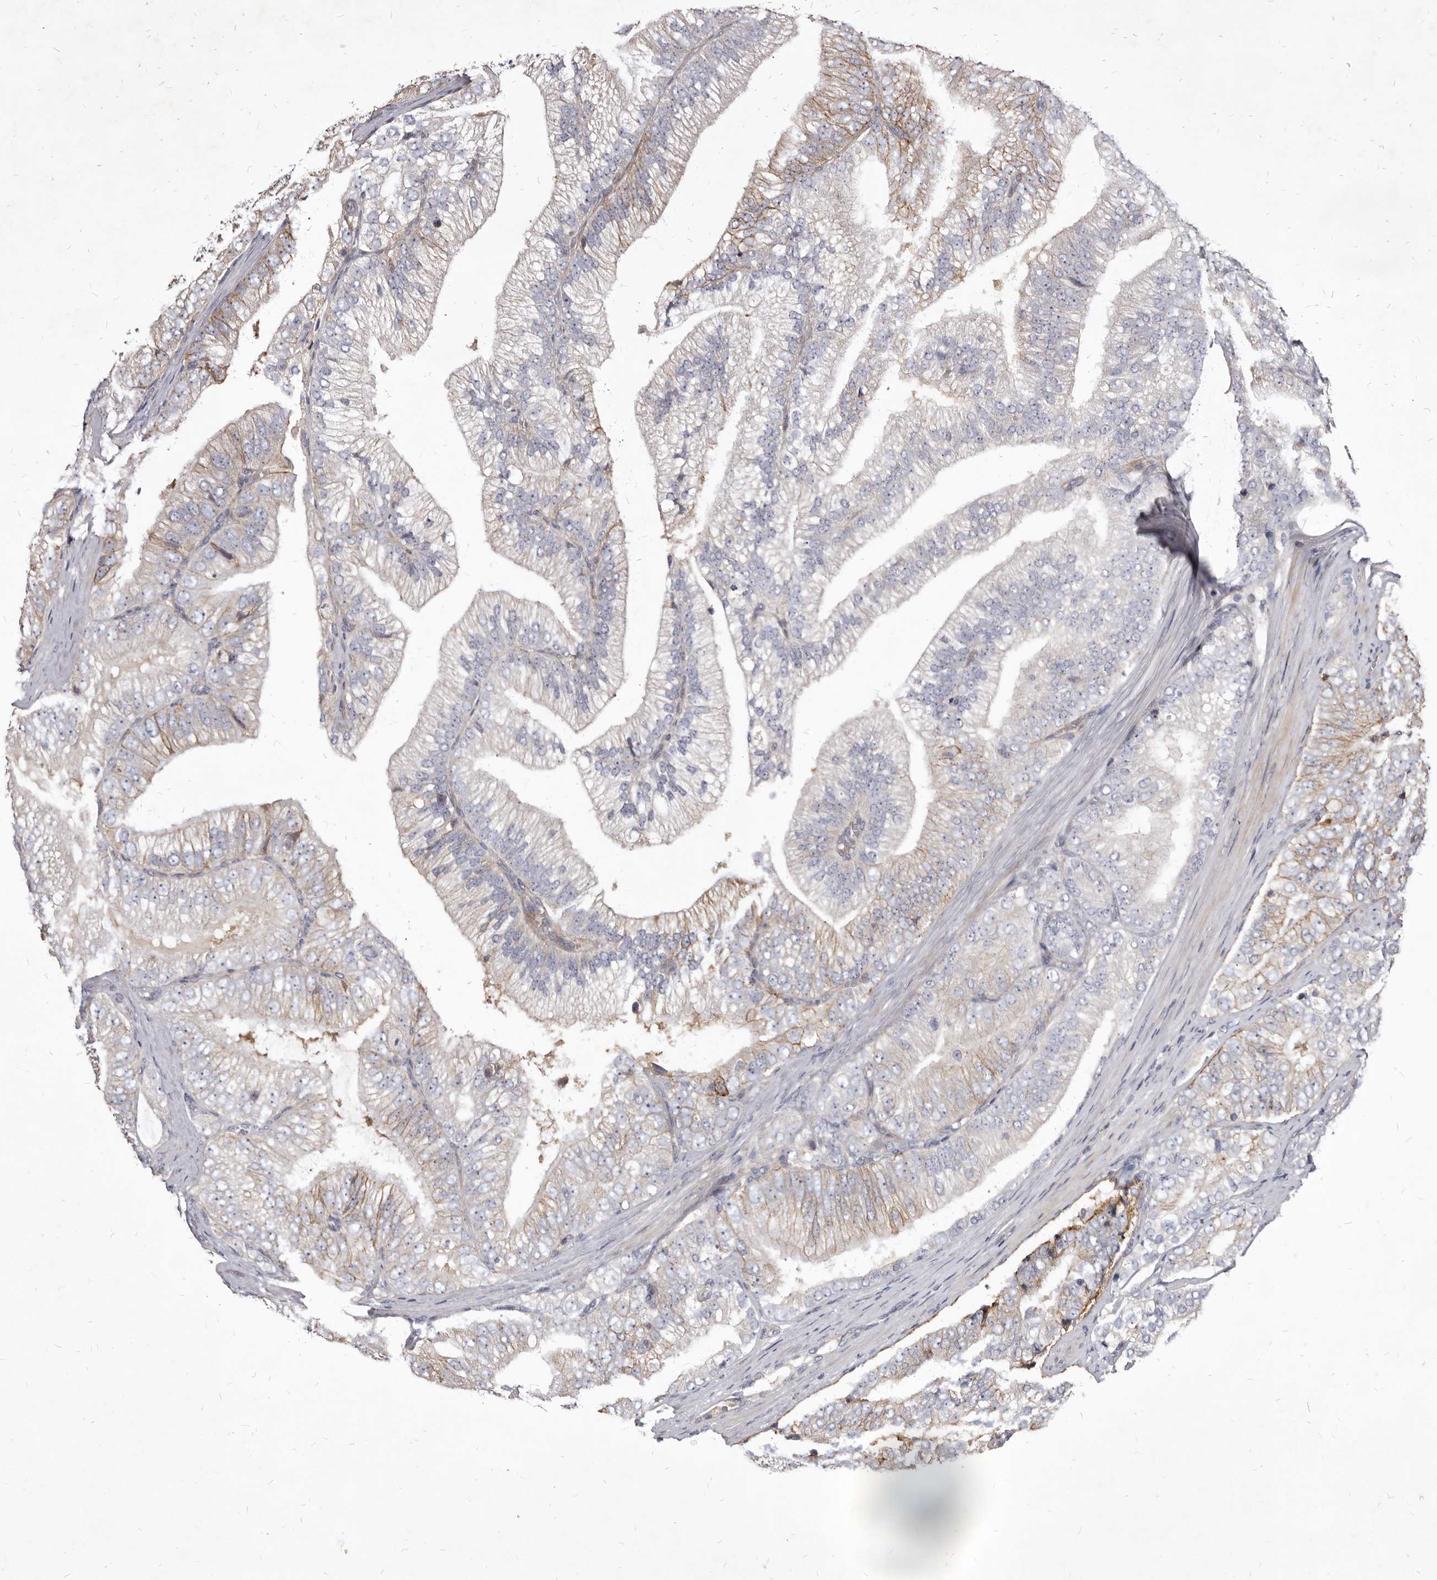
{"staining": {"intensity": "moderate", "quantity": "<25%", "location": "cytoplasmic/membranous"}, "tissue": "prostate cancer", "cell_type": "Tumor cells", "image_type": "cancer", "snomed": [{"axis": "morphology", "description": "Adenocarcinoma, High grade"}, {"axis": "topography", "description": "Prostate"}], "caption": "Tumor cells exhibit low levels of moderate cytoplasmic/membranous positivity in about <25% of cells in human prostate cancer (adenocarcinoma (high-grade)).", "gene": "FAS", "patient": {"sex": "male", "age": 58}}